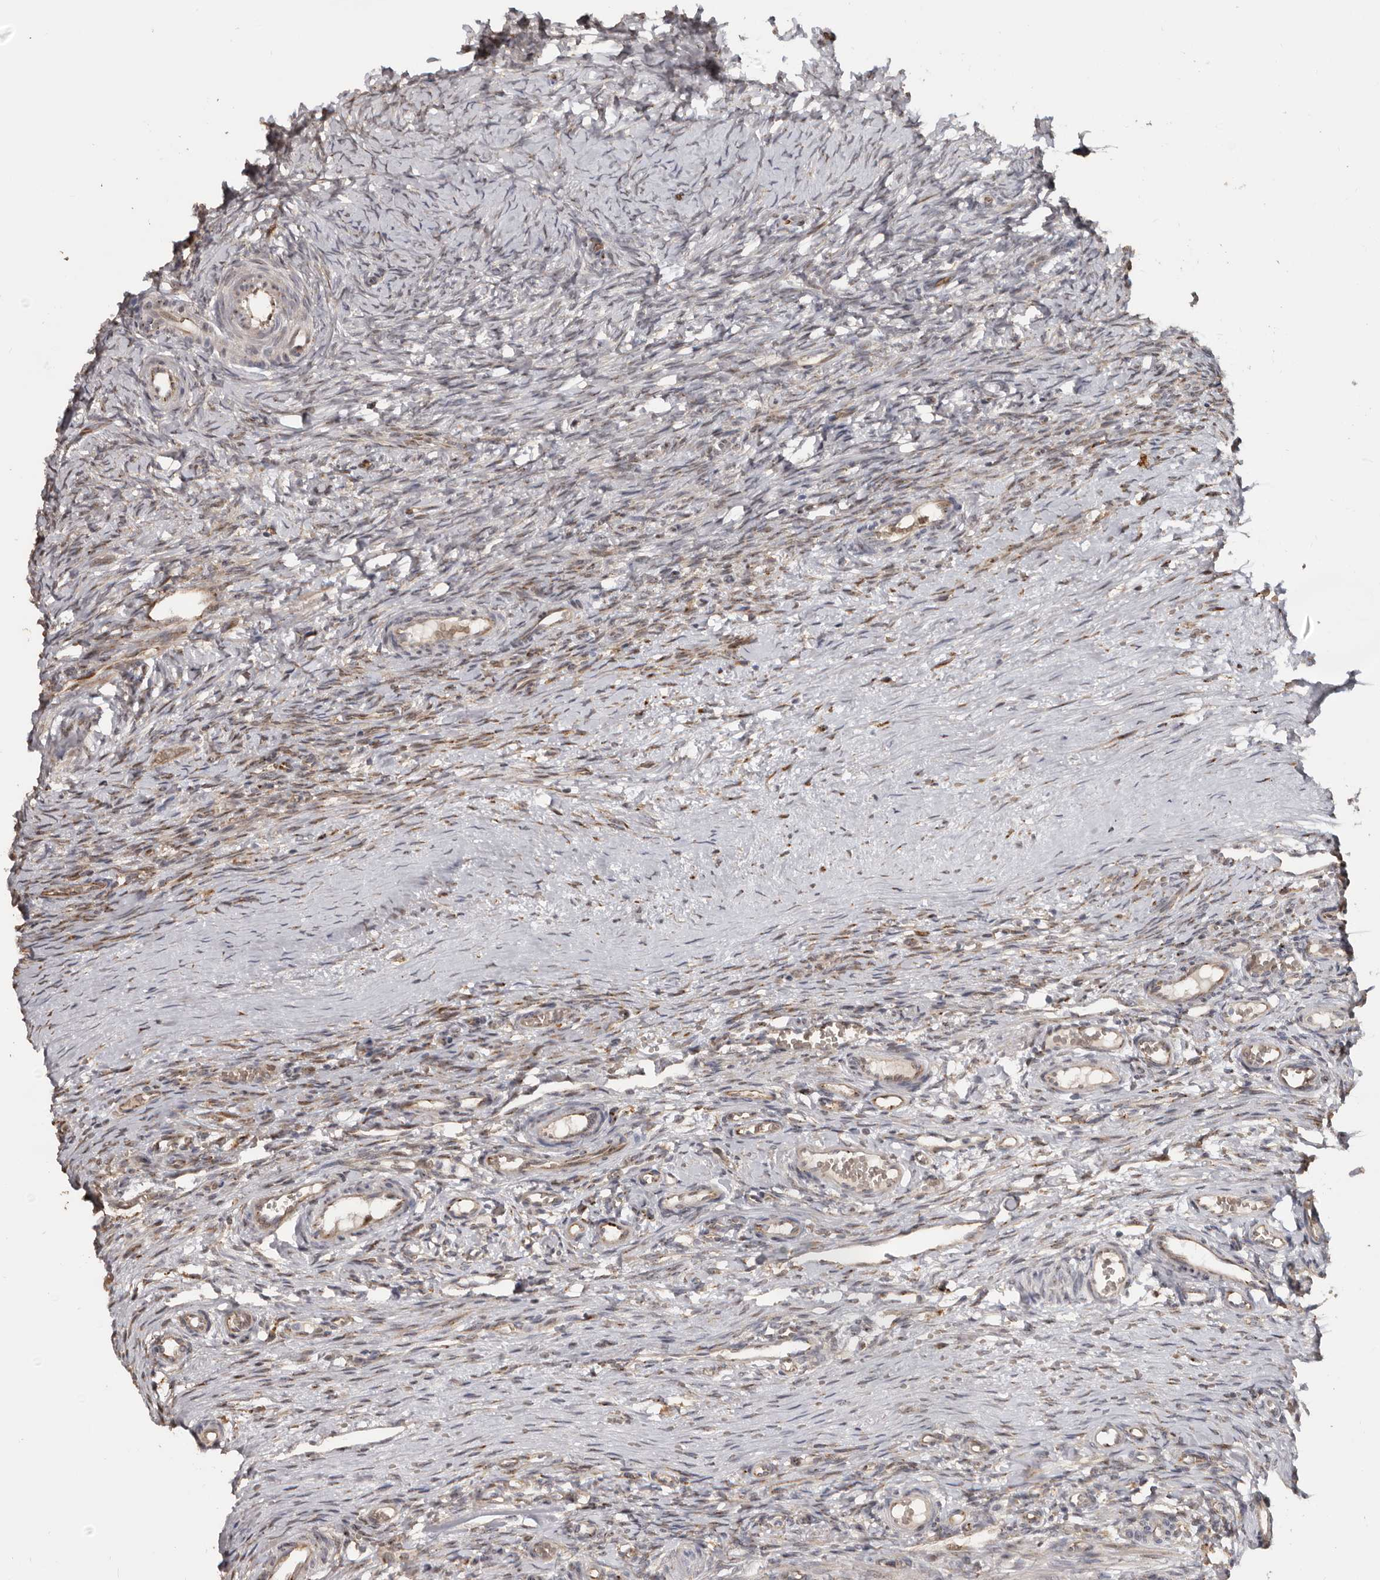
{"staining": {"intensity": "weak", "quantity": "<25%", "location": "cytoplasmic/membranous"}, "tissue": "ovary", "cell_type": "Ovarian stroma cells", "image_type": "normal", "snomed": [{"axis": "morphology", "description": "Adenocarcinoma, NOS"}, {"axis": "topography", "description": "Endometrium"}], "caption": "There is no significant expression in ovarian stroma cells of ovary. Brightfield microscopy of immunohistochemistry stained with DAB (3,3'-diaminobenzidine) (brown) and hematoxylin (blue), captured at high magnification.", "gene": "ENTREP1", "patient": {"sex": "female", "age": 32}}